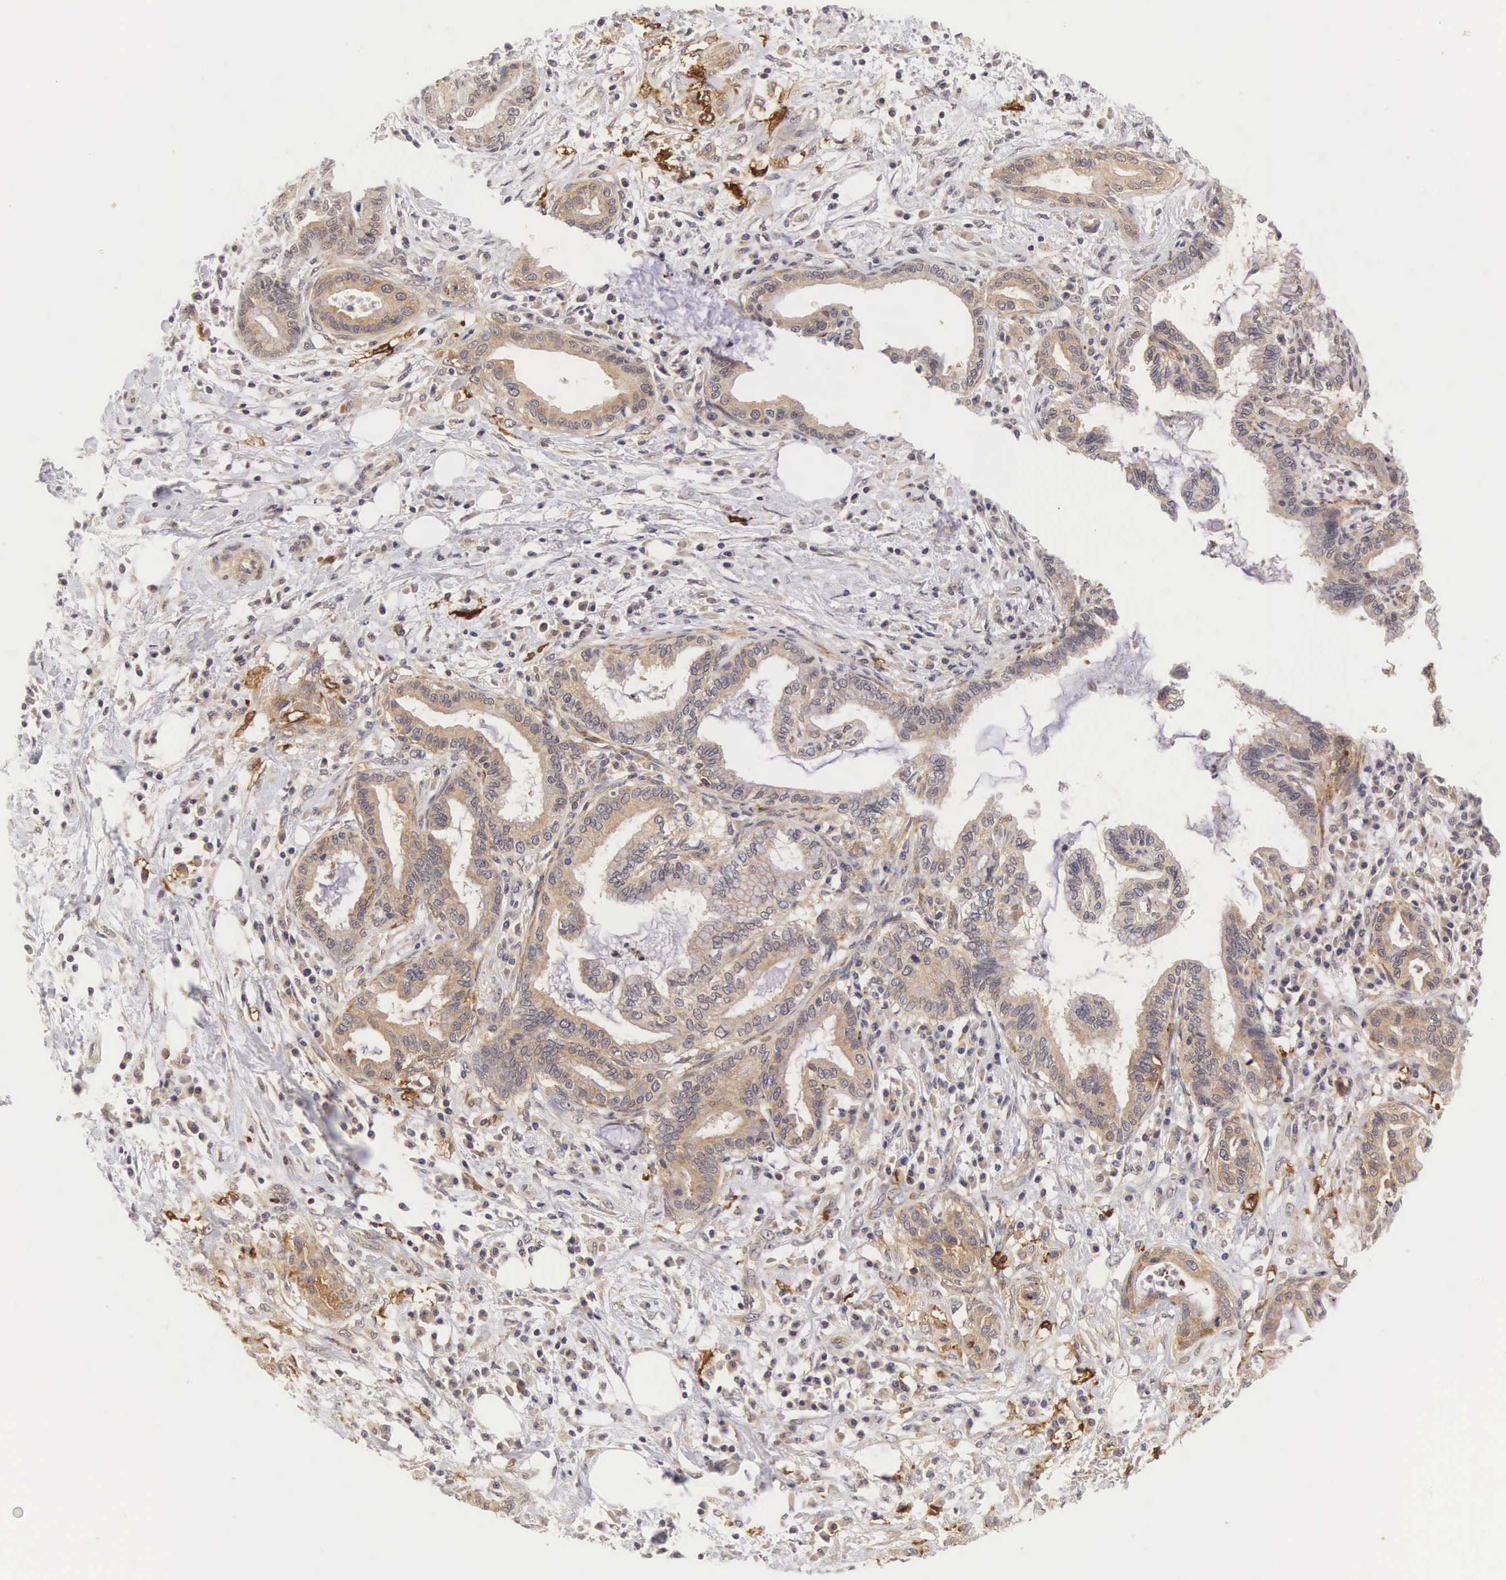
{"staining": {"intensity": "weak", "quantity": "25%-75%", "location": "cytoplasmic/membranous"}, "tissue": "pancreatic cancer", "cell_type": "Tumor cells", "image_type": "cancer", "snomed": [{"axis": "morphology", "description": "Adenocarcinoma, NOS"}, {"axis": "topography", "description": "Pancreas"}], "caption": "A brown stain shows weak cytoplasmic/membranous positivity of a protein in pancreatic cancer (adenocarcinoma) tumor cells. (DAB = brown stain, brightfield microscopy at high magnification).", "gene": "CD1A", "patient": {"sex": "female", "age": 64}}